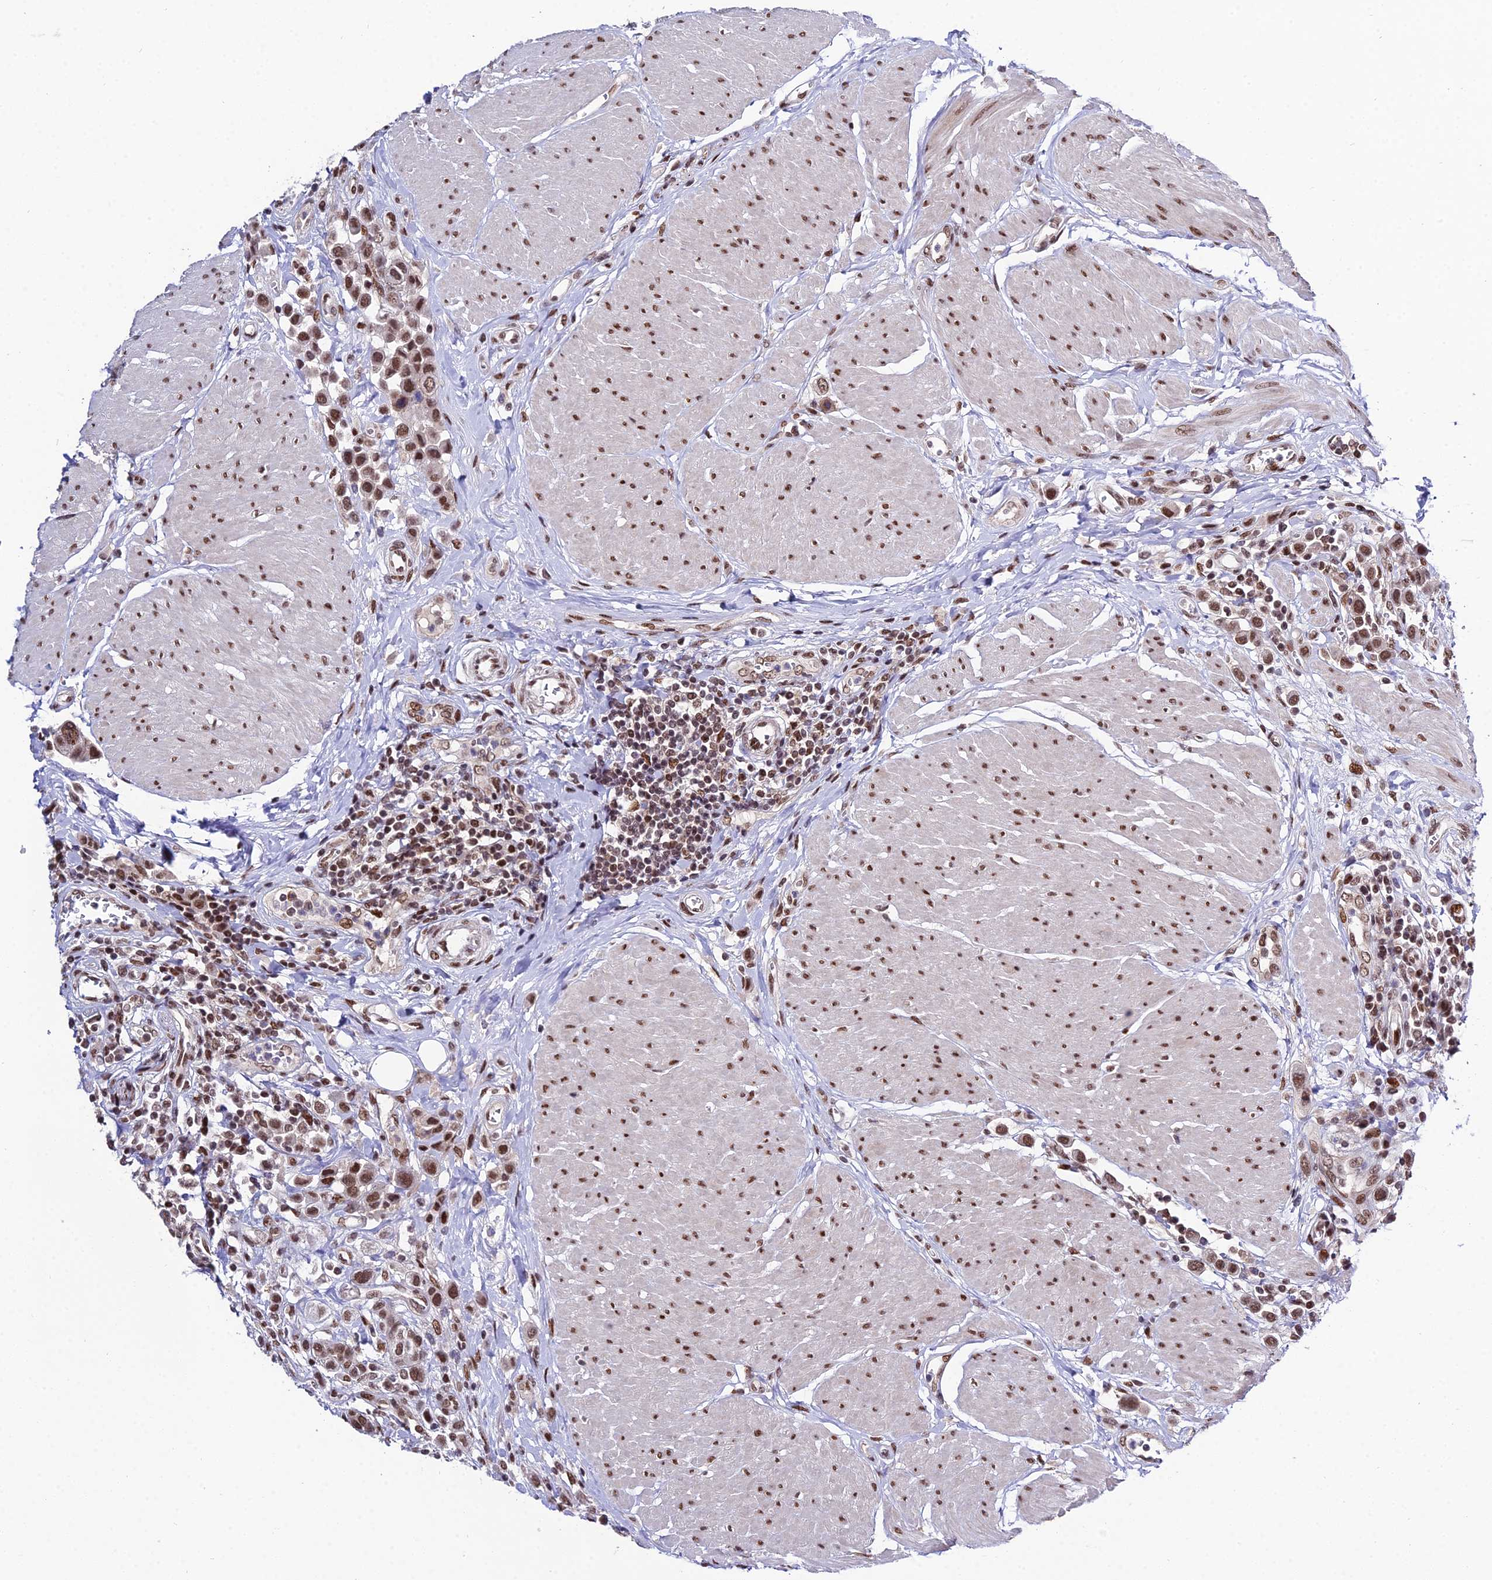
{"staining": {"intensity": "moderate", "quantity": ">75%", "location": "nuclear"}, "tissue": "urothelial cancer", "cell_type": "Tumor cells", "image_type": "cancer", "snomed": [{"axis": "morphology", "description": "Urothelial carcinoma, High grade"}, {"axis": "topography", "description": "Urinary bladder"}], "caption": "Protein positivity by IHC demonstrates moderate nuclear positivity in about >75% of tumor cells in high-grade urothelial carcinoma.", "gene": "SYT15", "patient": {"sex": "male", "age": 50}}